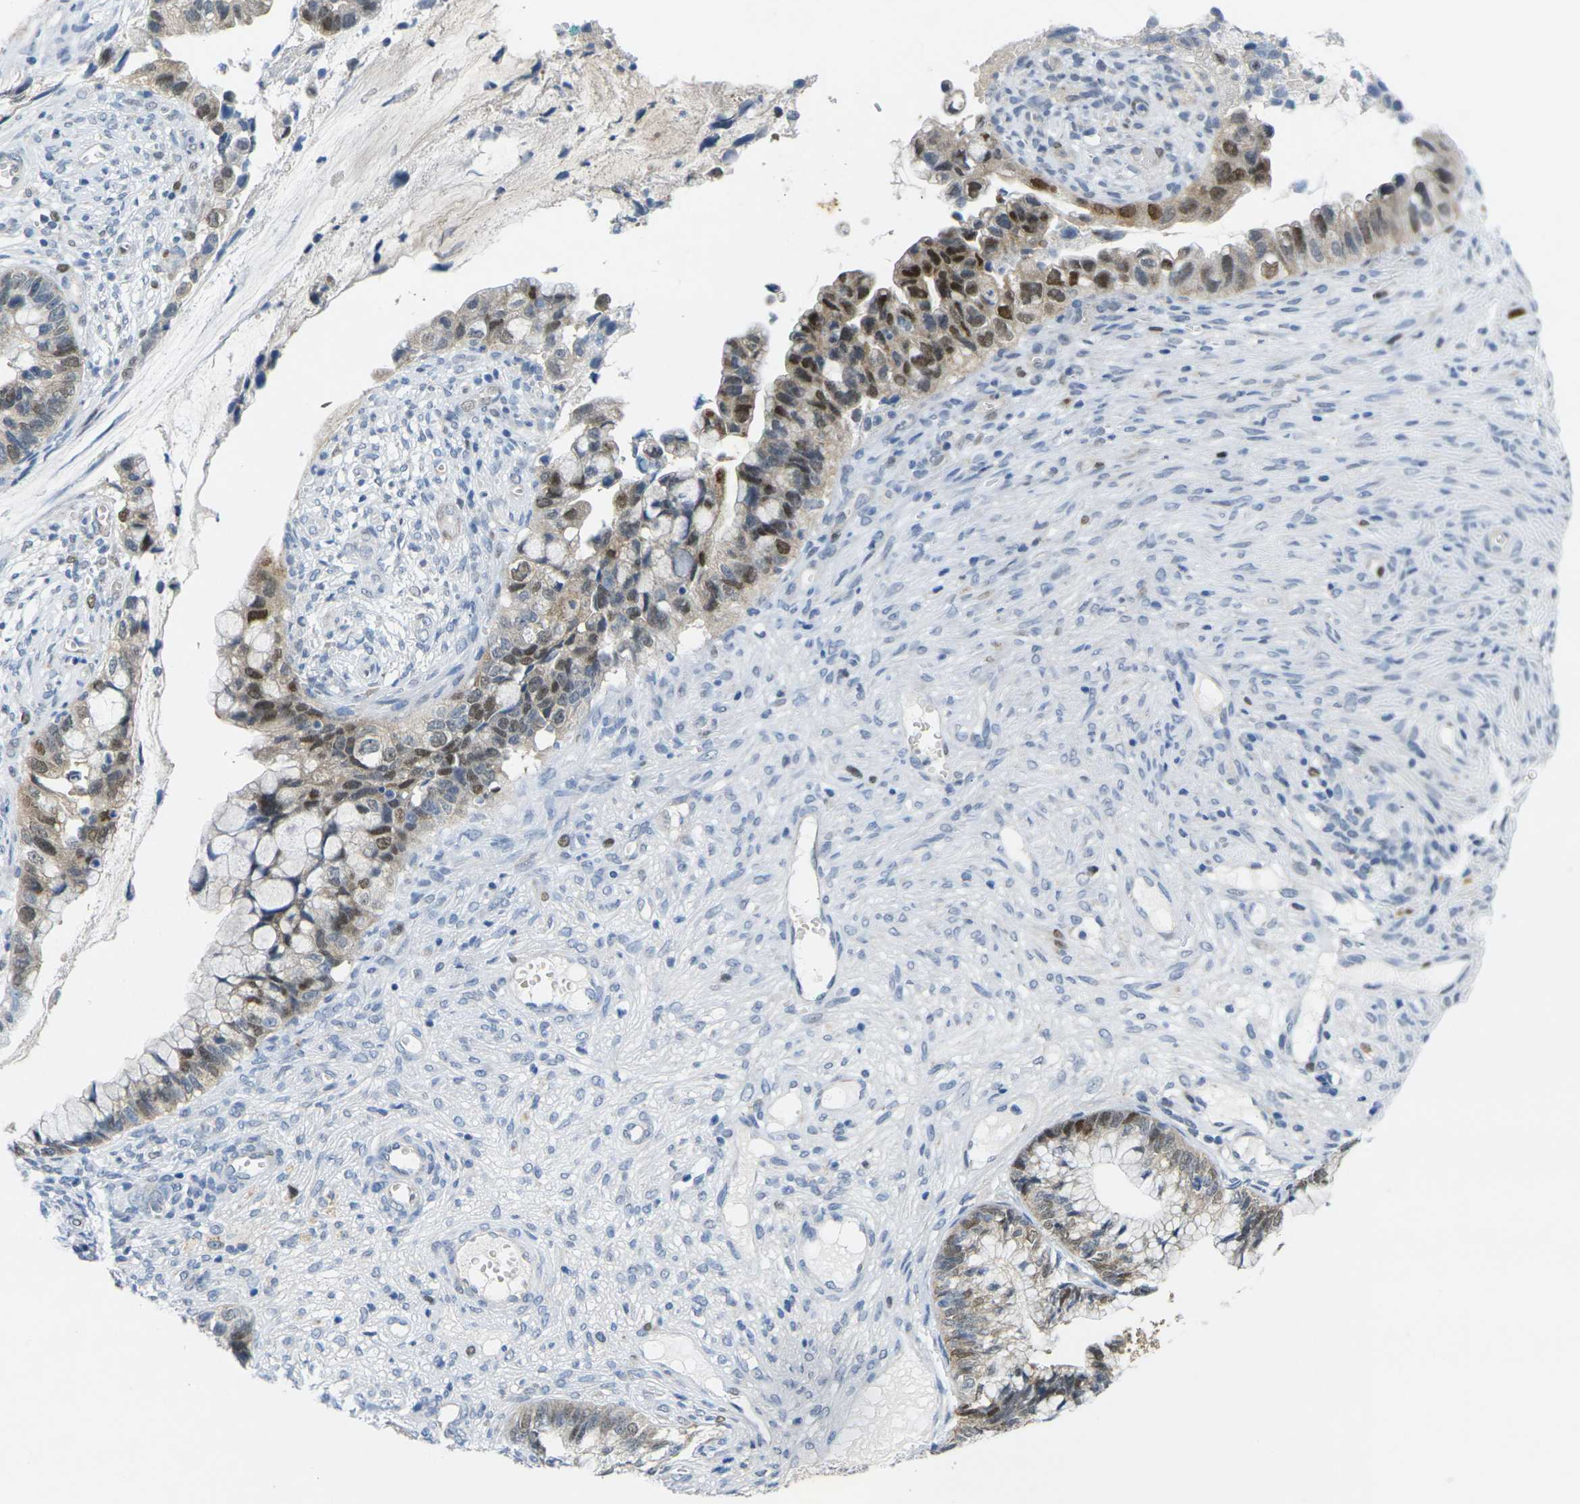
{"staining": {"intensity": "strong", "quantity": "<25%", "location": "nuclear"}, "tissue": "cervical cancer", "cell_type": "Tumor cells", "image_type": "cancer", "snomed": [{"axis": "morphology", "description": "Adenocarcinoma, NOS"}, {"axis": "topography", "description": "Cervix"}], "caption": "IHC micrograph of neoplastic tissue: cervical adenocarcinoma stained using immunohistochemistry shows medium levels of strong protein expression localized specifically in the nuclear of tumor cells, appearing as a nuclear brown color.", "gene": "CDK2", "patient": {"sex": "female", "age": 44}}